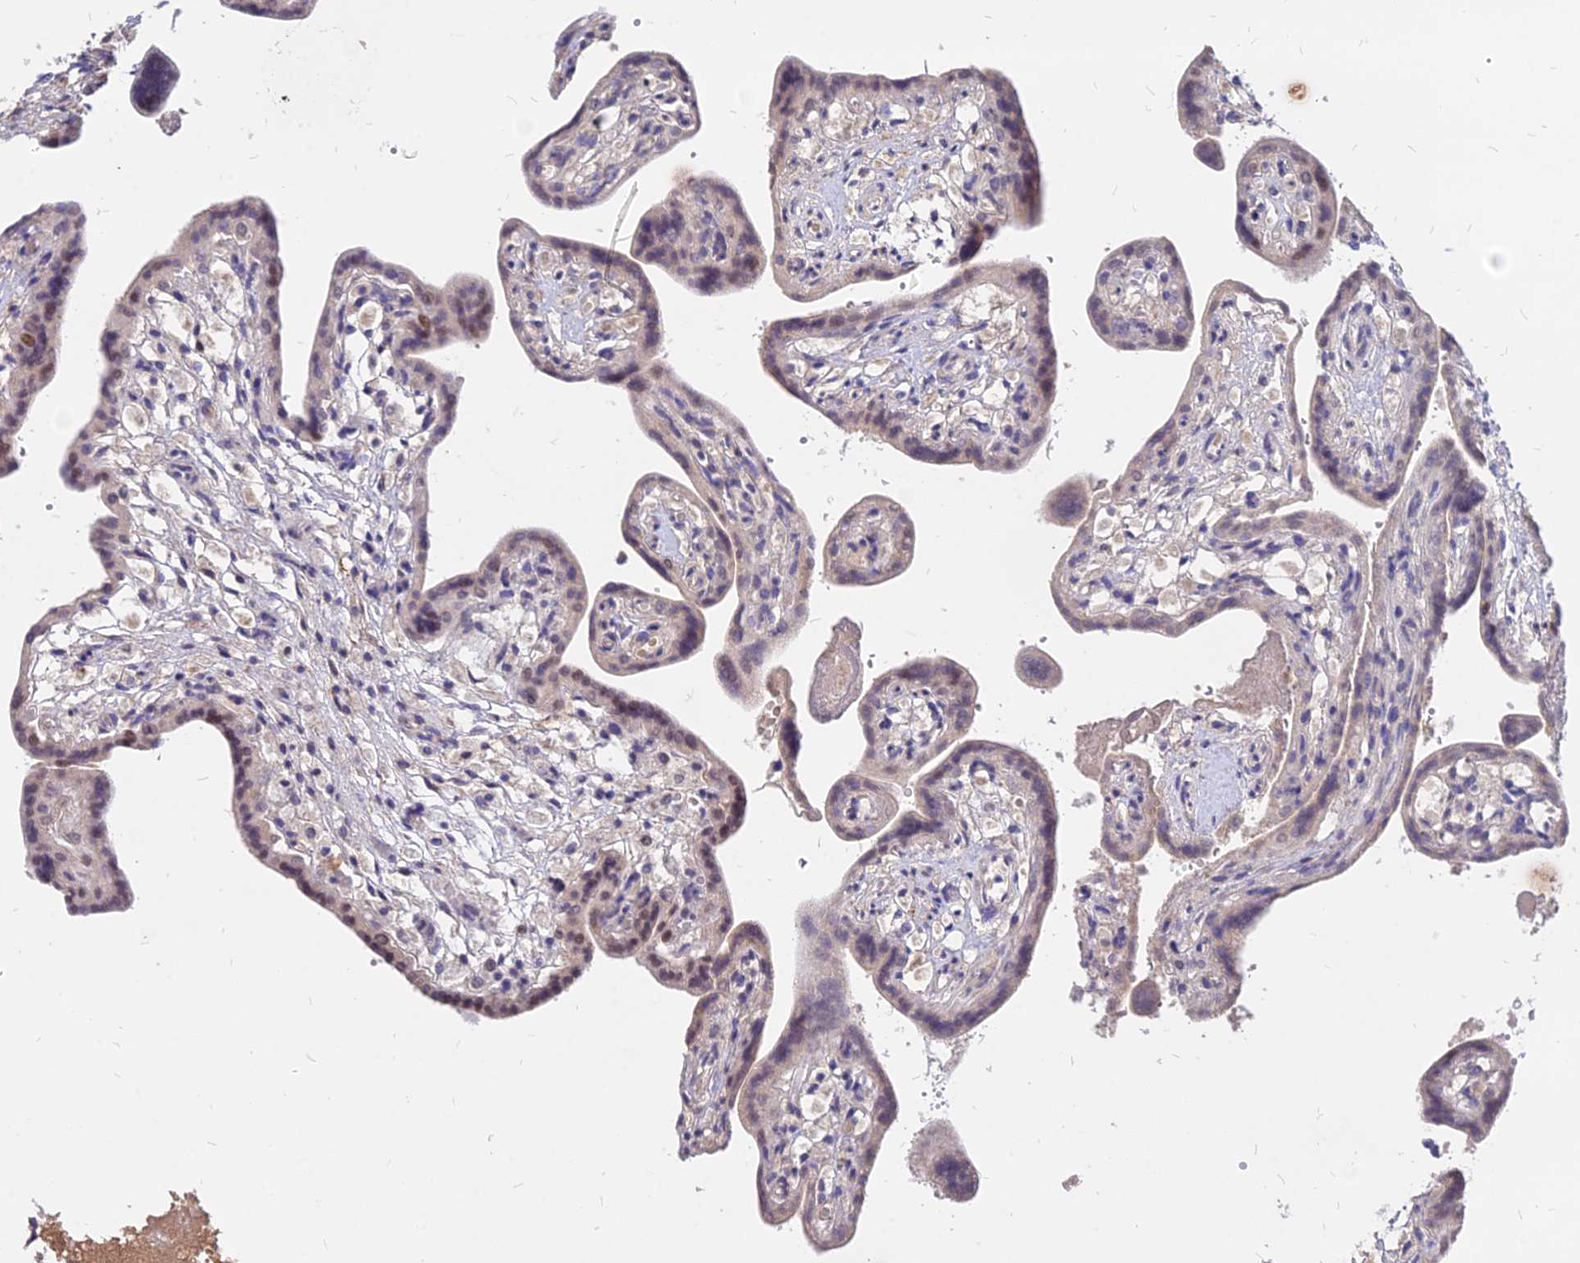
{"staining": {"intensity": "moderate", "quantity": ">75%", "location": "cytoplasmic/membranous,nuclear"}, "tissue": "placenta", "cell_type": "Trophoblastic cells", "image_type": "normal", "snomed": [{"axis": "morphology", "description": "Normal tissue, NOS"}, {"axis": "topography", "description": "Placenta"}], "caption": "This histopathology image demonstrates IHC staining of unremarkable placenta, with medium moderate cytoplasmic/membranous,nuclear staining in approximately >75% of trophoblastic cells.", "gene": "C11orf68", "patient": {"sex": "female", "age": 37}}